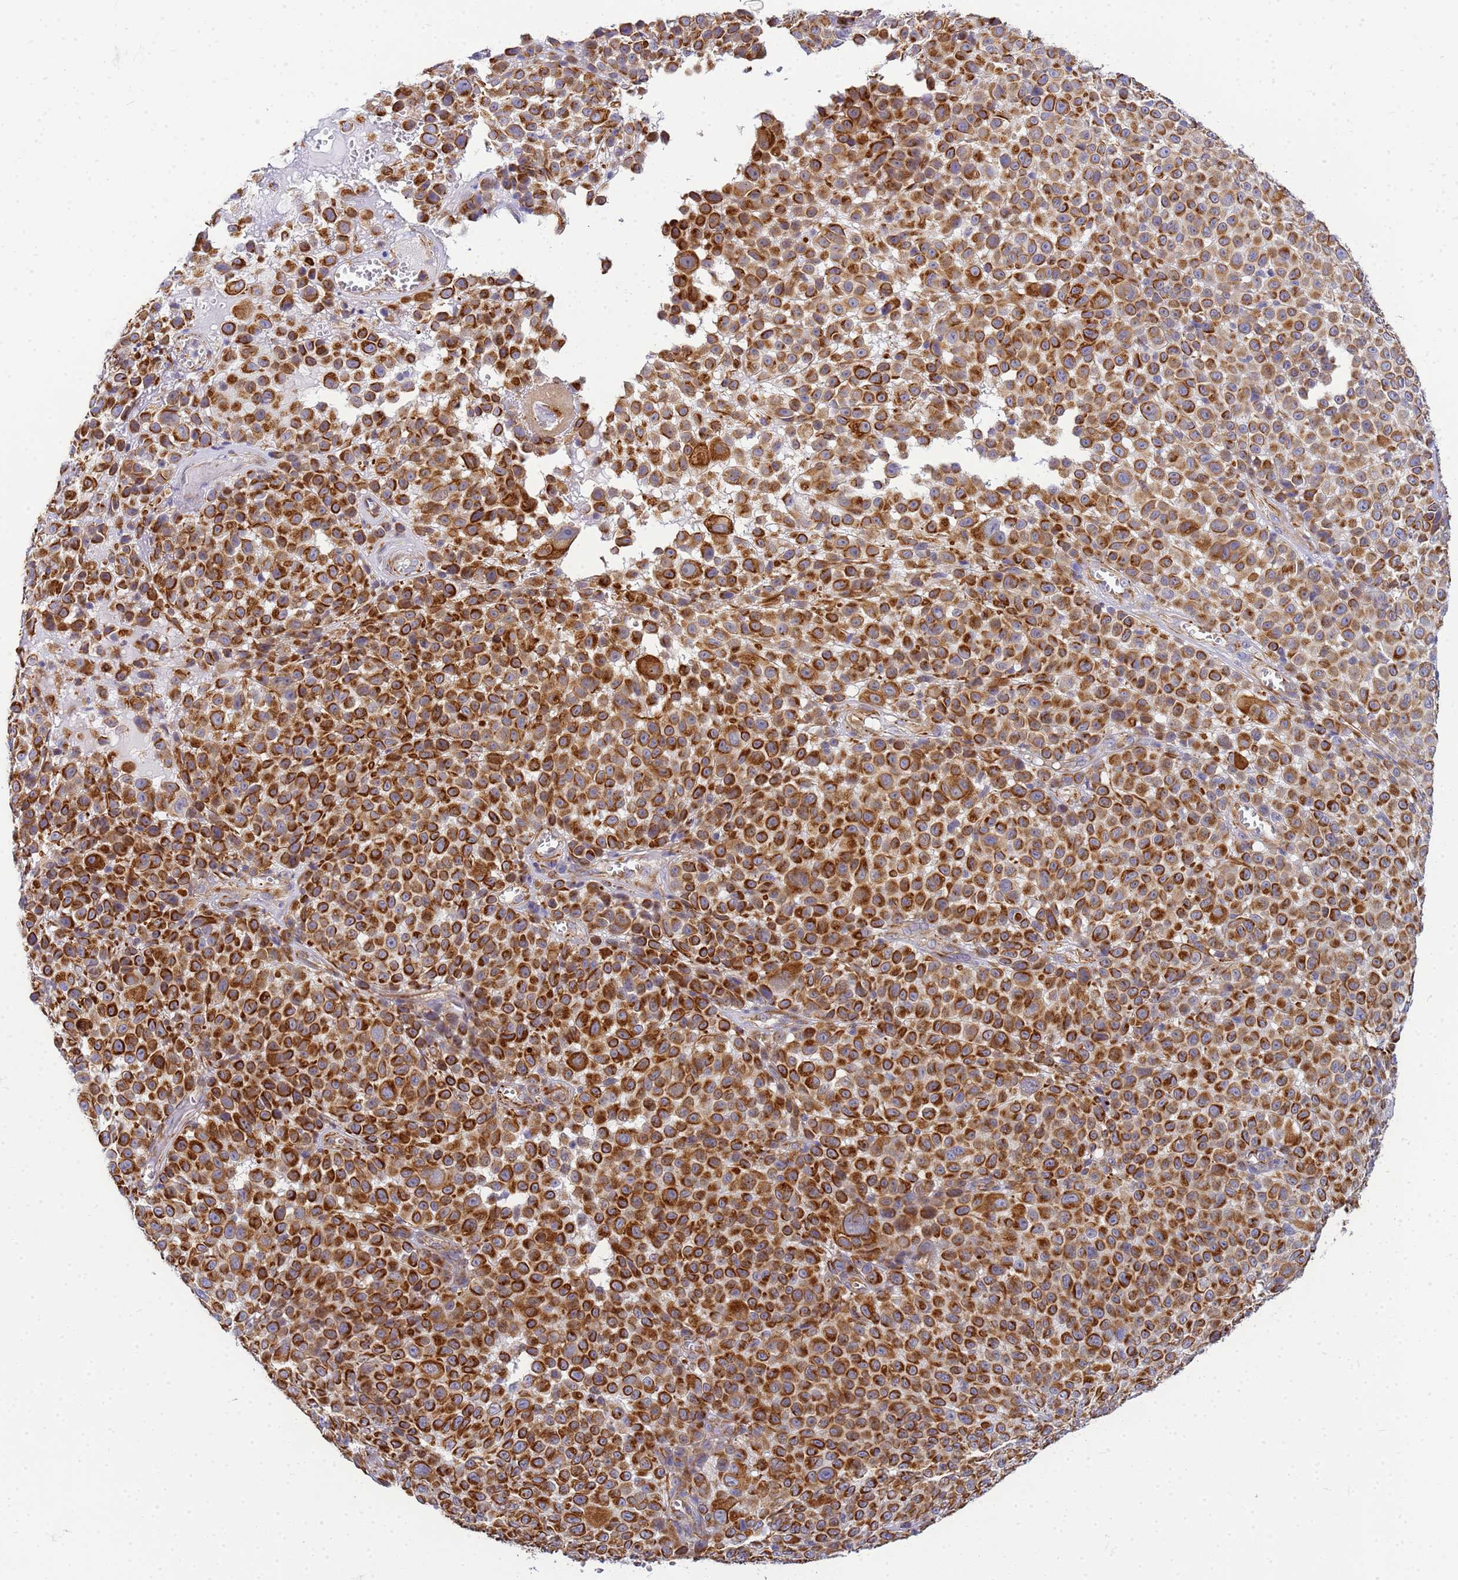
{"staining": {"intensity": "strong", "quantity": ">75%", "location": "cytoplasmic/membranous"}, "tissue": "melanoma", "cell_type": "Tumor cells", "image_type": "cancer", "snomed": [{"axis": "morphology", "description": "Malignant melanoma, NOS"}, {"axis": "topography", "description": "Skin"}], "caption": "Human malignant melanoma stained with a protein marker demonstrates strong staining in tumor cells.", "gene": "UBXN2B", "patient": {"sex": "female", "age": 94}}